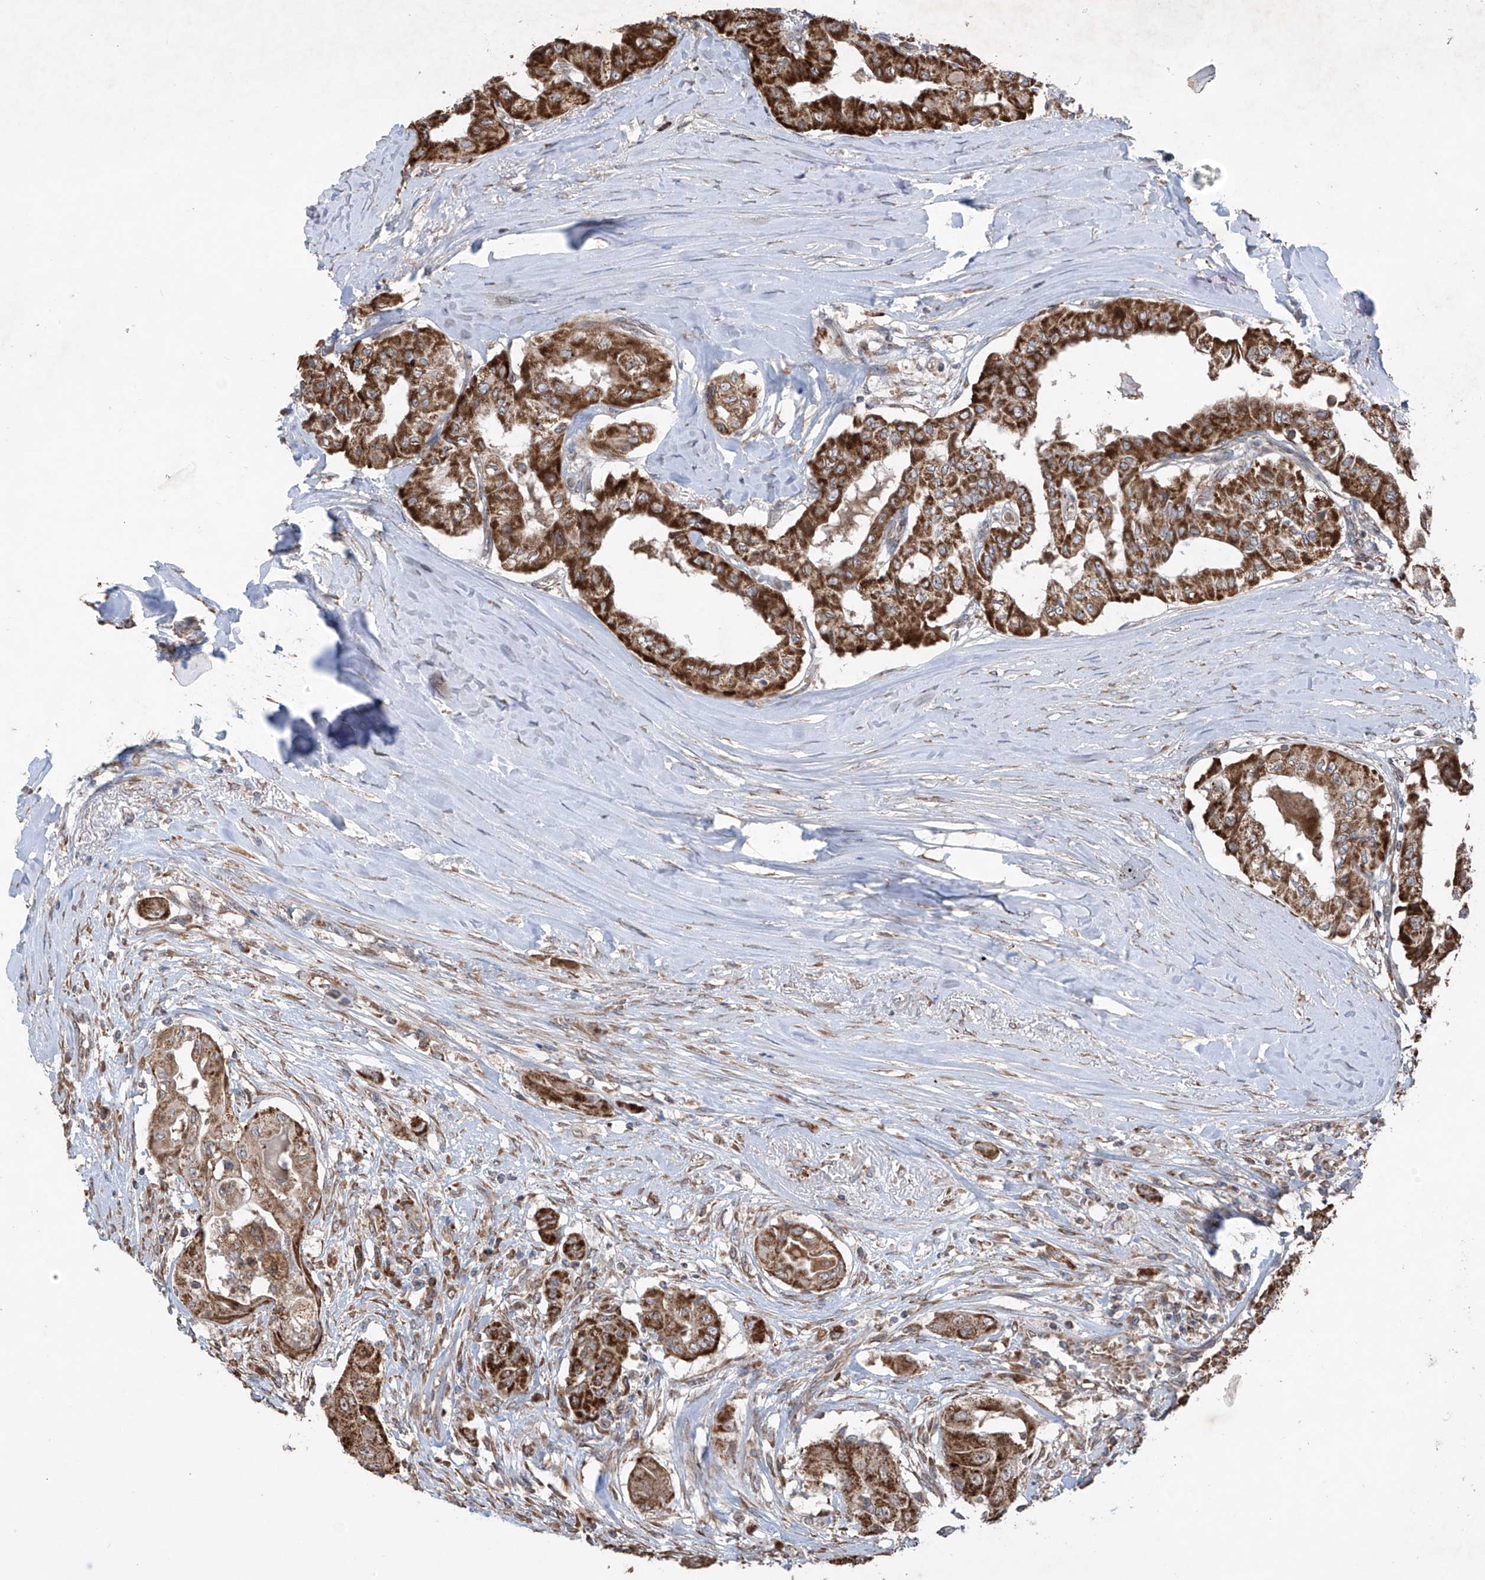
{"staining": {"intensity": "strong", "quantity": ">75%", "location": "cytoplasmic/membranous"}, "tissue": "thyroid cancer", "cell_type": "Tumor cells", "image_type": "cancer", "snomed": [{"axis": "morphology", "description": "Papillary adenocarcinoma, NOS"}, {"axis": "topography", "description": "Thyroid gland"}], "caption": "This is a histology image of IHC staining of thyroid cancer (papillary adenocarcinoma), which shows strong expression in the cytoplasmic/membranous of tumor cells.", "gene": "SAMD3", "patient": {"sex": "female", "age": 59}}